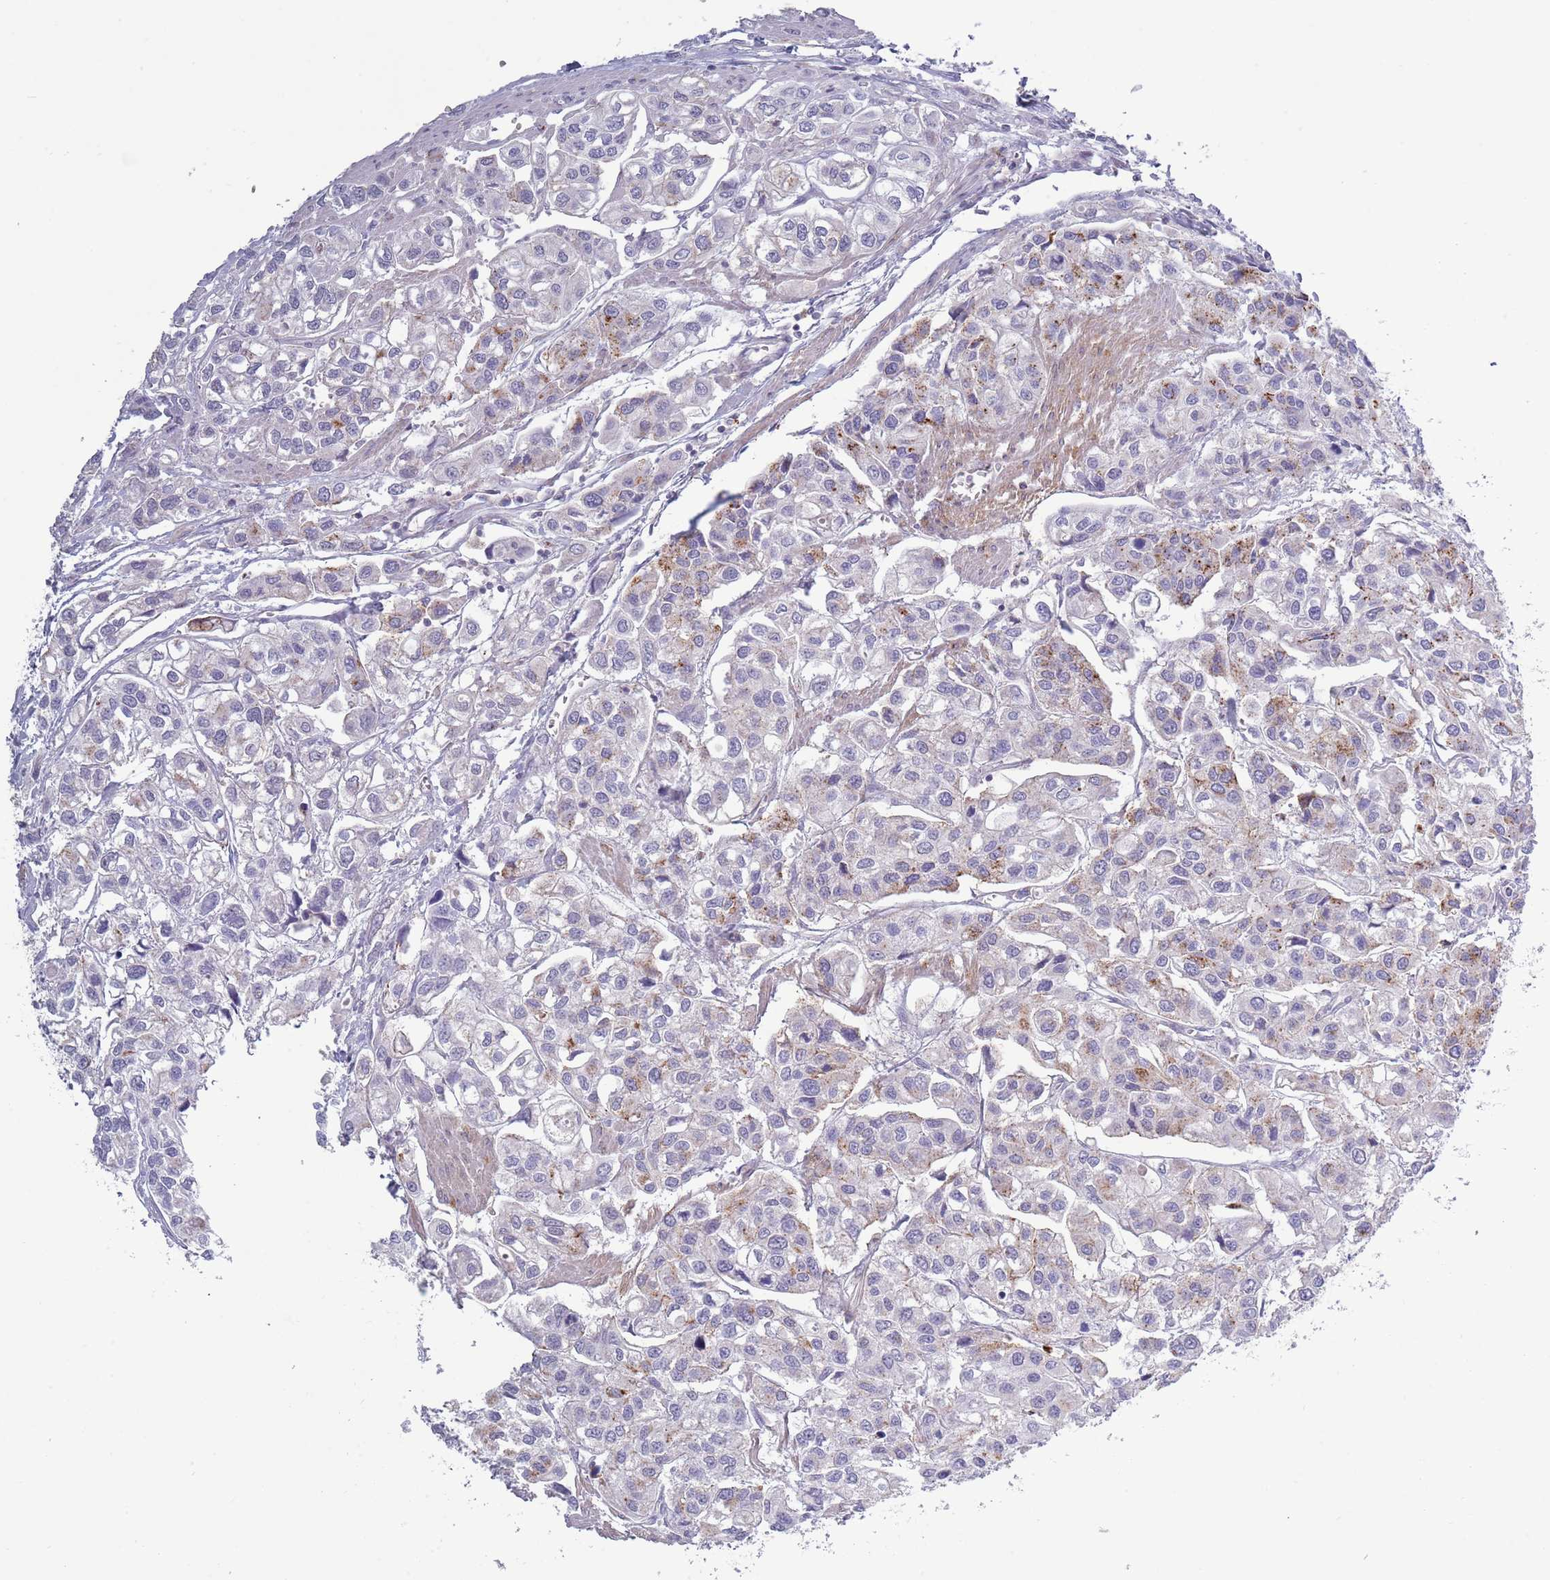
{"staining": {"intensity": "weak", "quantity": "<25%", "location": "cytoplasmic/membranous"}, "tissue": "urothelial cancer", "cell_type": "Tumor cells", "image_type": "cancer", "snomed": [{"axis": "morphology", "description": "Urothelial carcinoma, High grade"}, {"axis": "topography", "description": "Urinary bladder"}], "caption": "Immunohistochemistry (IHC) photomicrograph of urothelial cancer stained for a protein (brown), which shows no positivity in tumor cells.", "gene": "ACSBG1", "patient": {"sex": "male", "age": 67}}